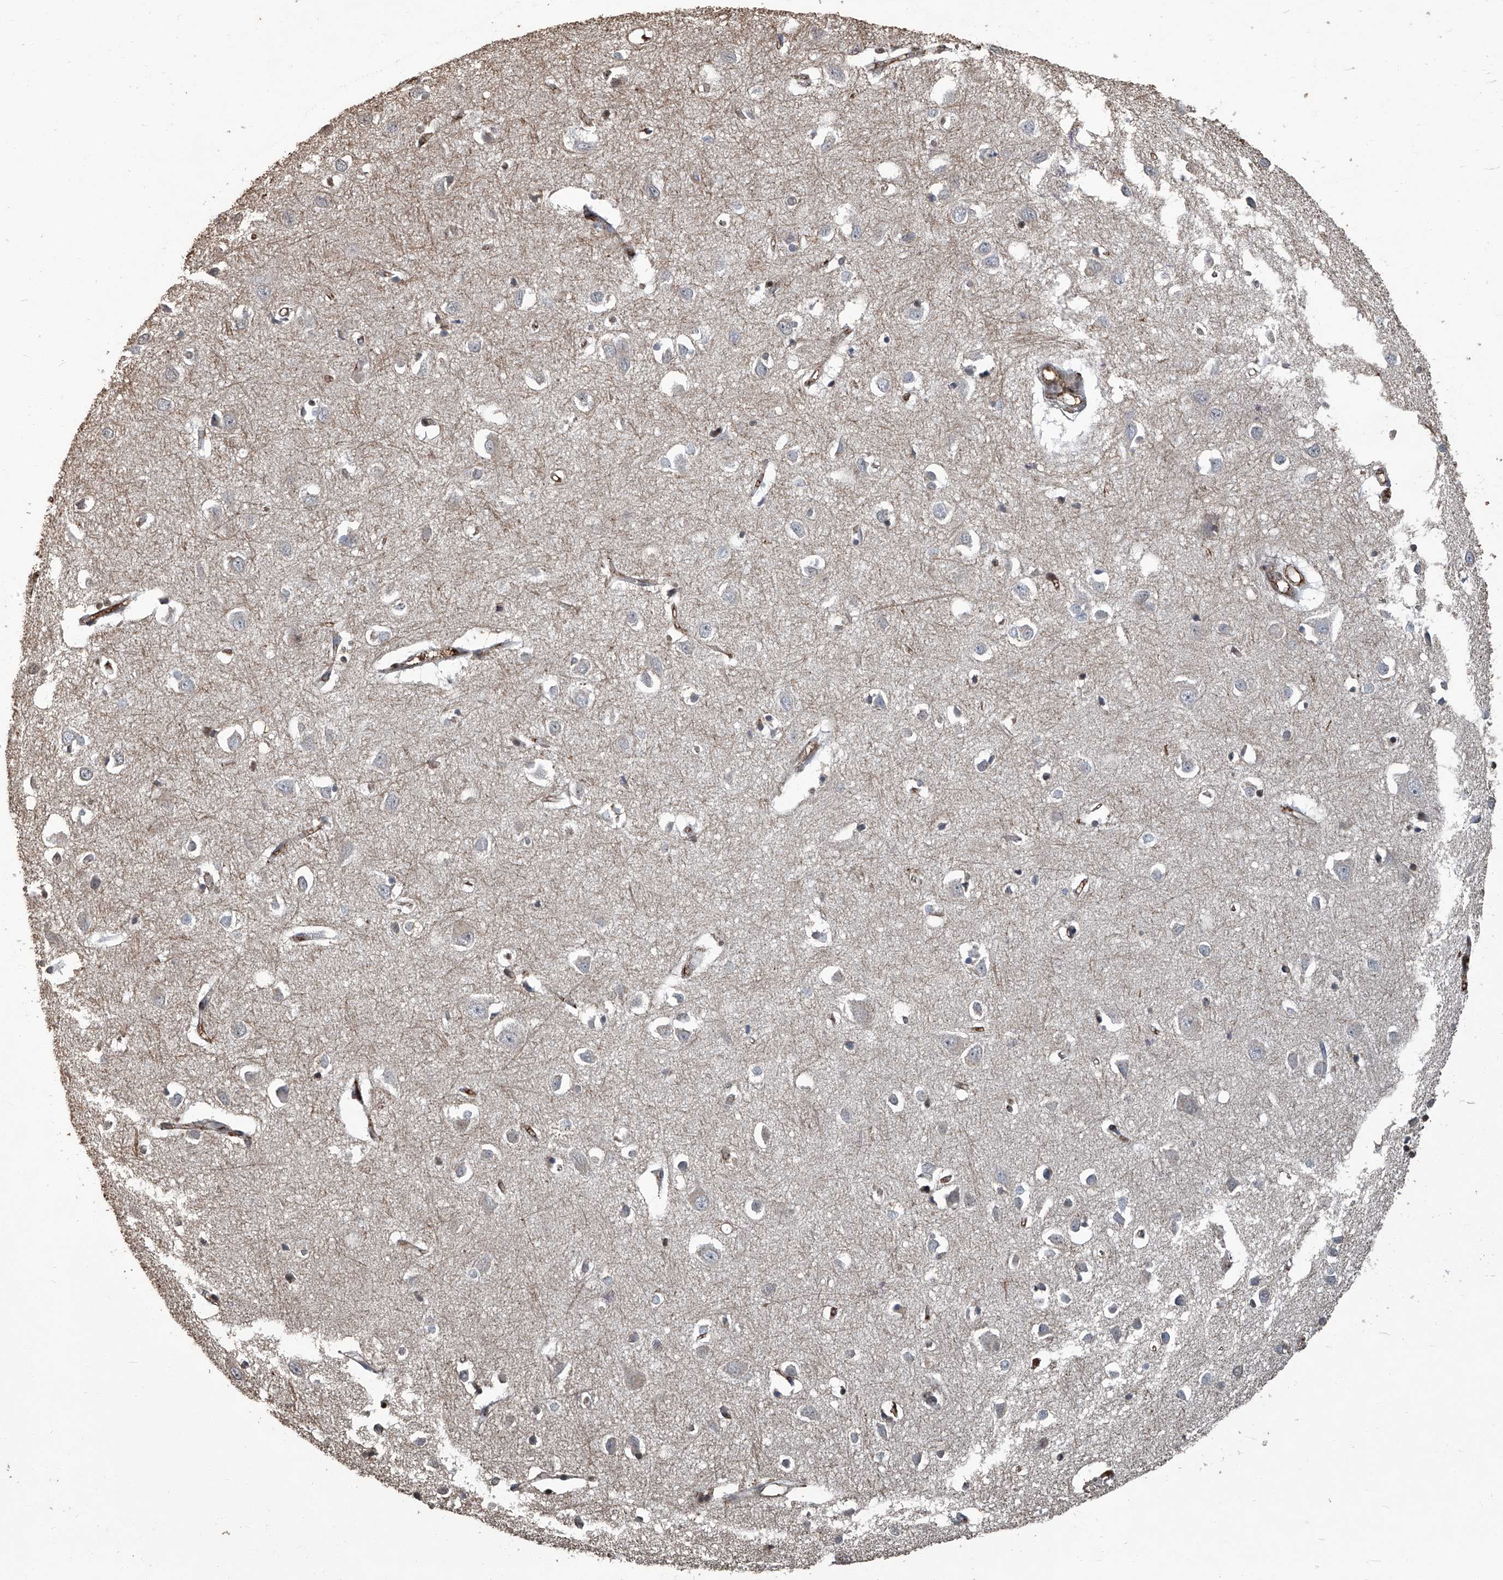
{"staining": {"intensity": "moderate", "quantity": "25%-75%", "location": "cytoplasmic/membranous"}, "tissue": "cerebral cortex", "cell_type": "Endothelial cells", "image_type": "normal", "snomed": [{"axis": "morphology", "description": "Normal tissue, NOS"}, {"axis": "topography", "description": "Cerebral cortex"}], "caption": "A histopathology image of cerebral cortex stained for a protein displays moderate cytoplasmic/membranous brown staining in endothelial cells. The protein is stained brown, and the nuclei are stained in blue (DAB (3,3'-diaminobenzidine) IHC with brightfield microscopy, high magnification).", "gene": "GPR132", "patient": {"sex": "female", "age": 64}}